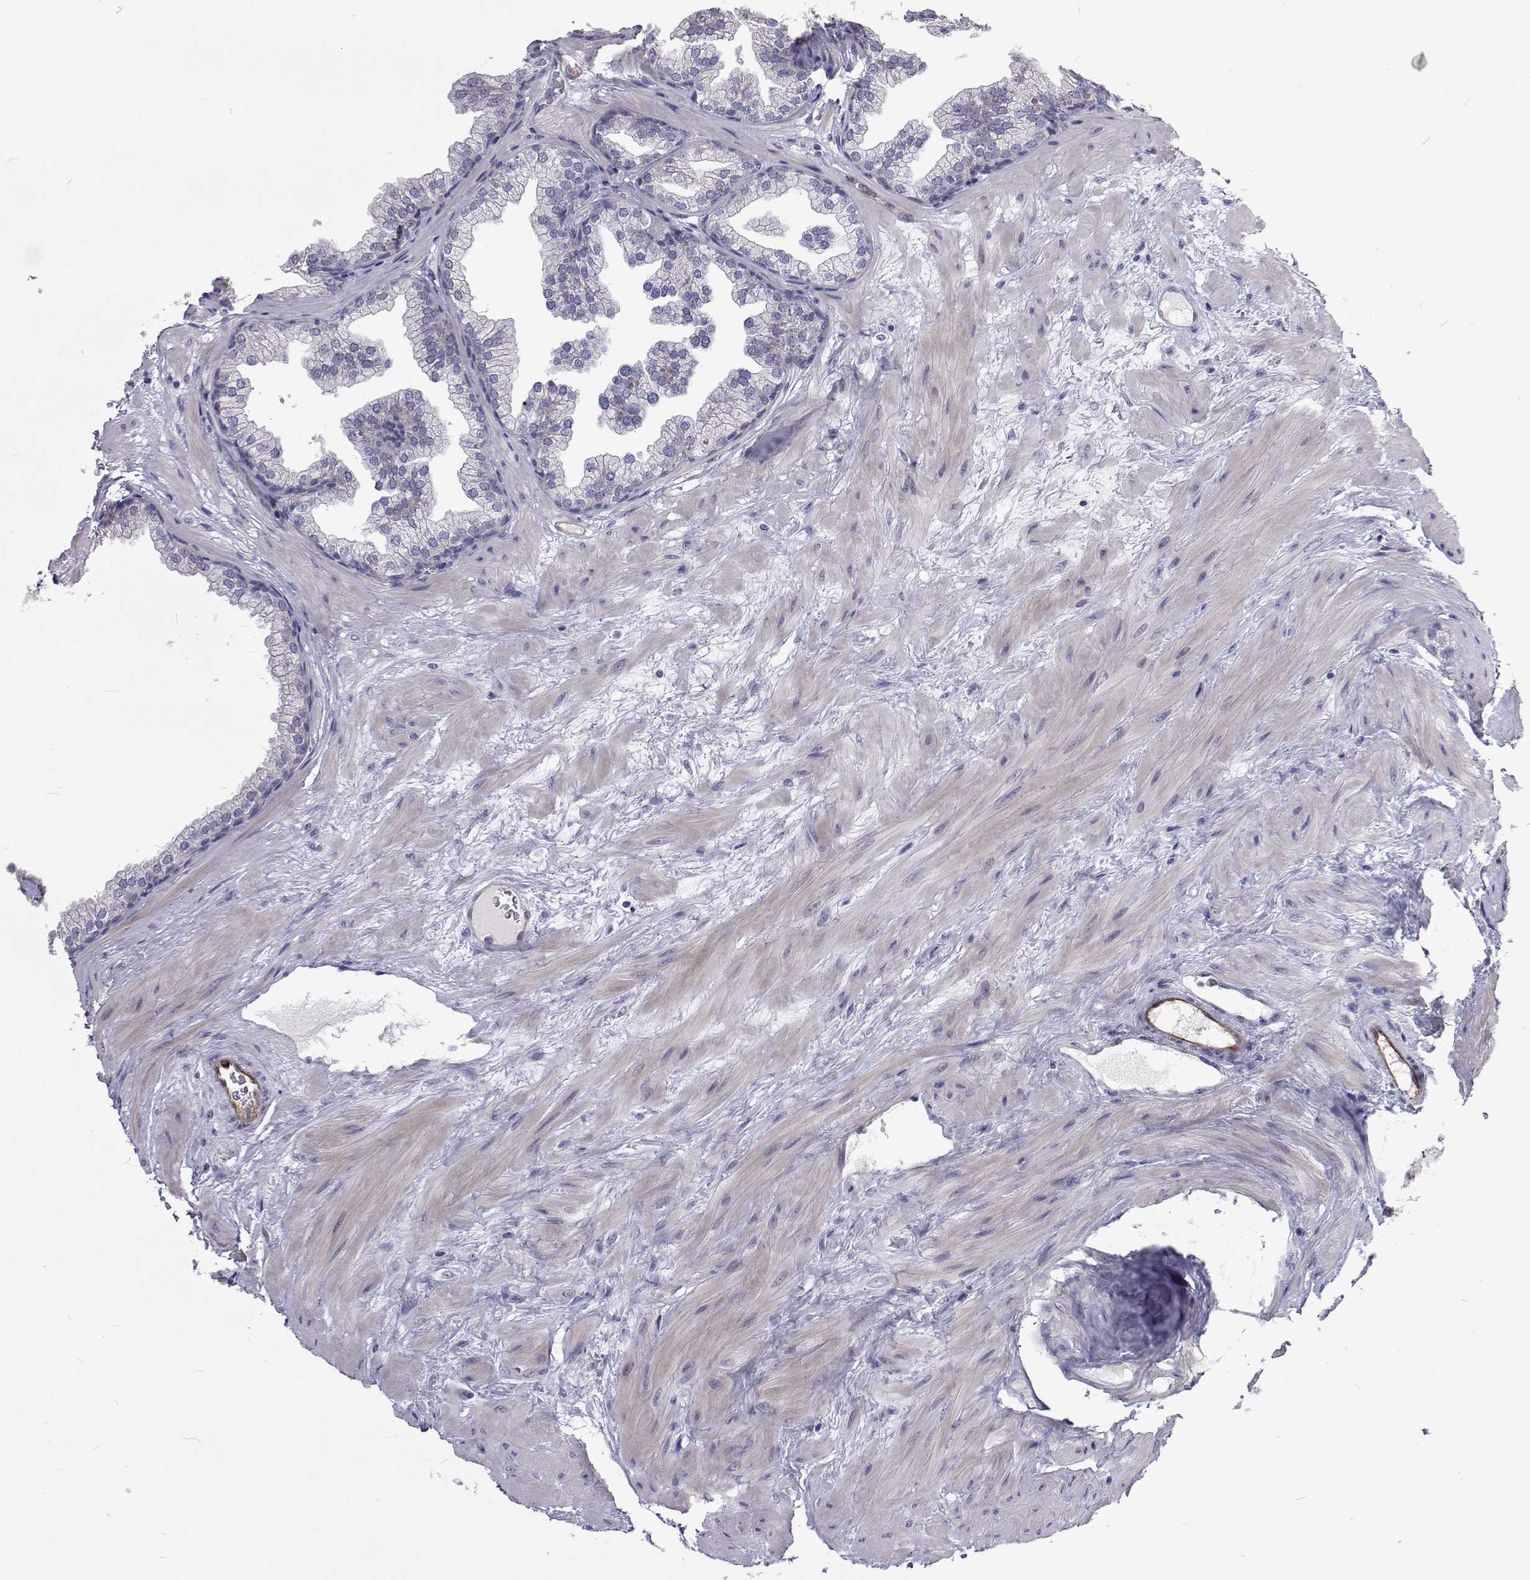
{"staining": {"intensity": "negative", "quantity": "none", "location": "none"}, "tissue": "prostate", "cell_type": "Glandular cells", "image_type": "normal", "snomed": [{"axis": "morphology", "description": "Normal tissue, NOS"}, {"axis": "topography", "description": "Prostate"}], "caption": "Glandular cells are negative for brown protein staining in unremarkable prostate. (DAB (3,3'-diaminobenzidine) IHC visualized using brightfield microscopy, high magnification).", "gene": "NPR3", "patient": {"sex": "male", "age": 37}}